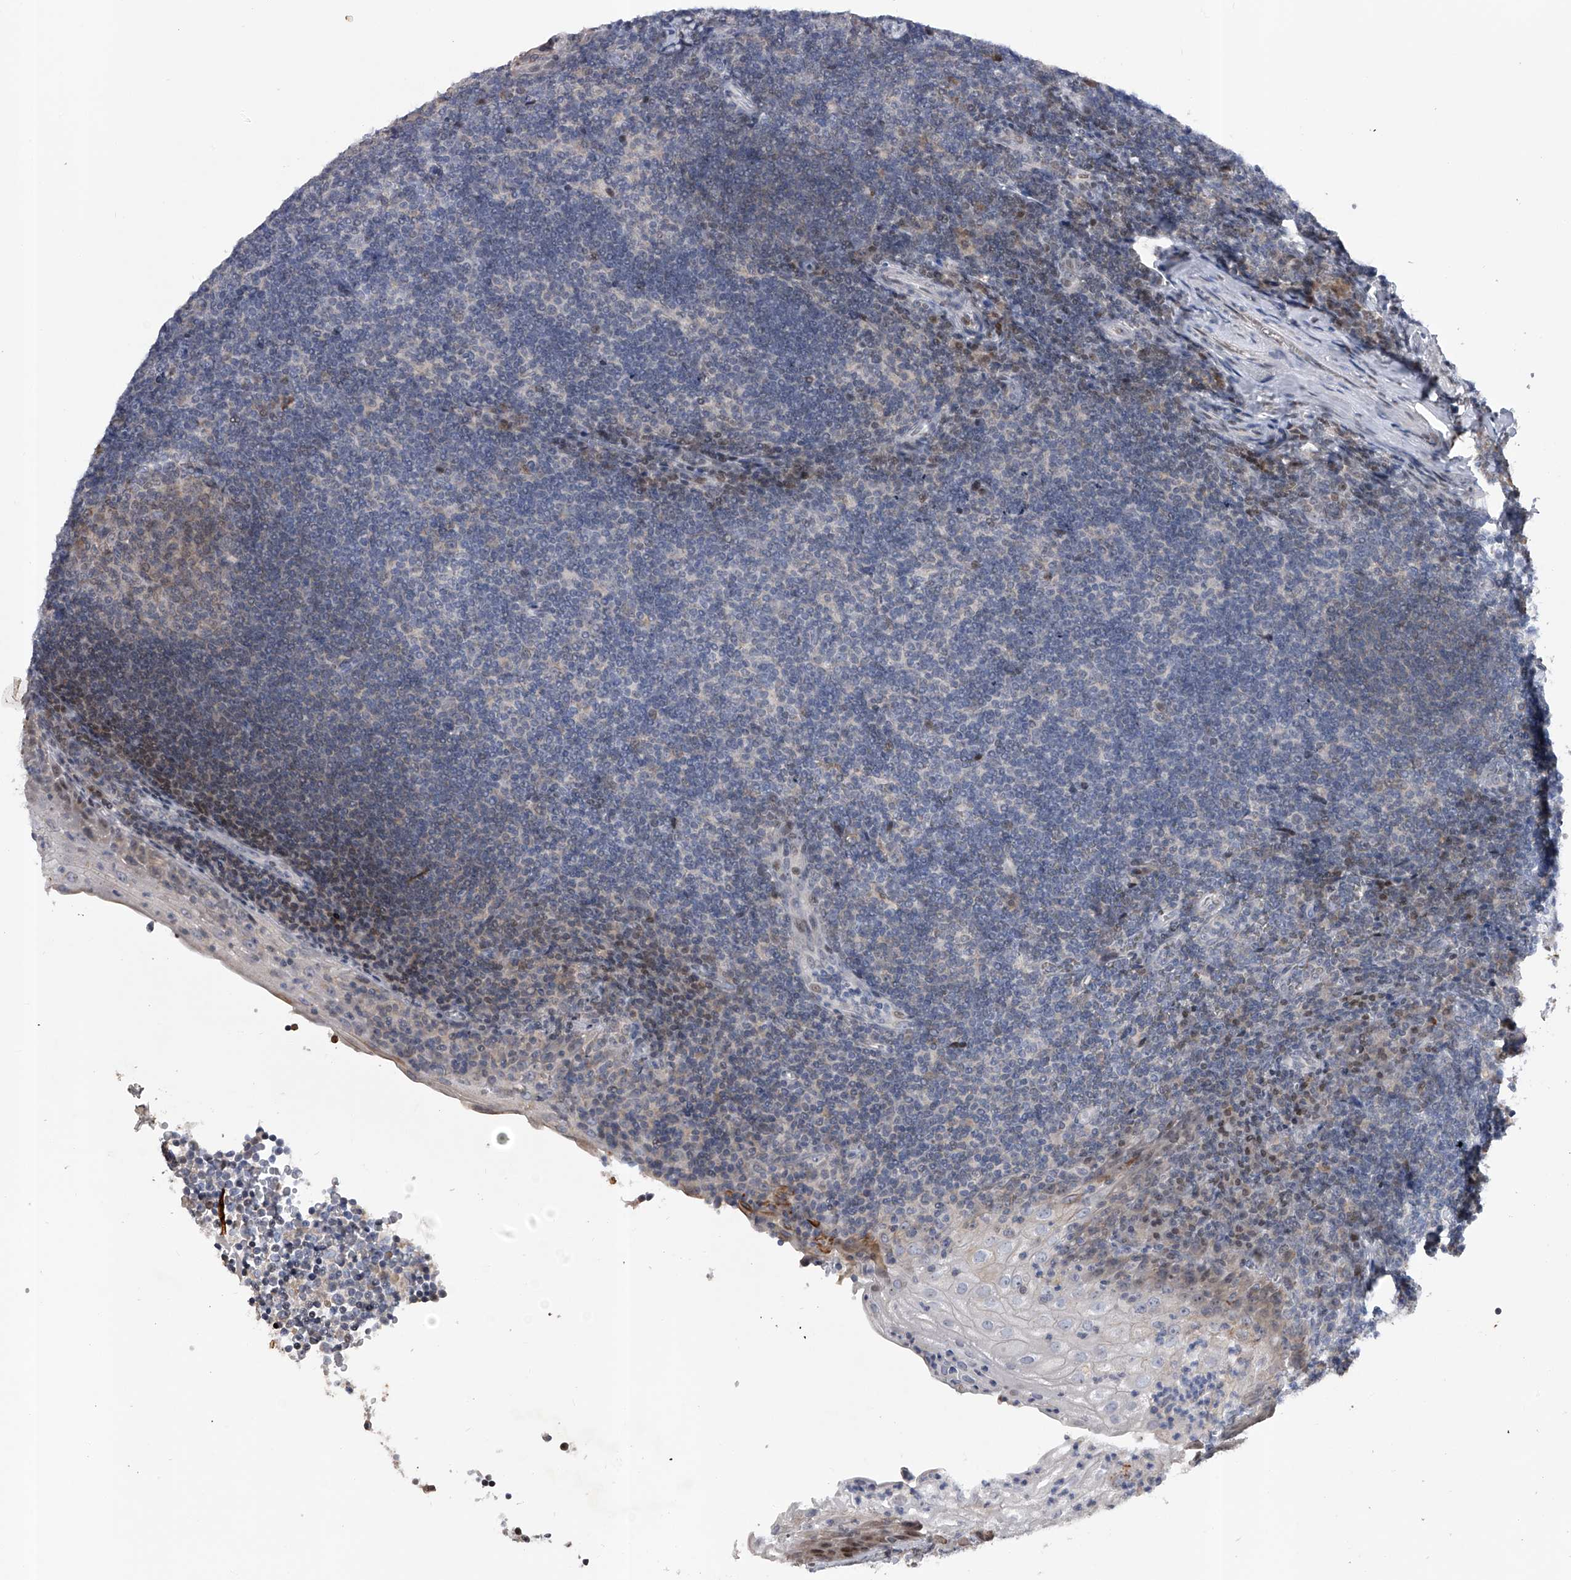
{"staining": {"intensity": "negative", "quantity": "none", "location": "none"}, "tissue": "tonsil", "cell_type": "Germinal center cells", "image_type": "normal", "snomed": [{"axis": "morphology", "description": "Normal tissue, NOS"}, {"axis": "topography", "description": "Tonsil"}], "caption": "This is an immunohistochemistry photomicrograph of normal human tonsil. There is no staining in germinal center cells.", "gene": "RWDD2A", "patient": {"sex": "male", "age": 37}}